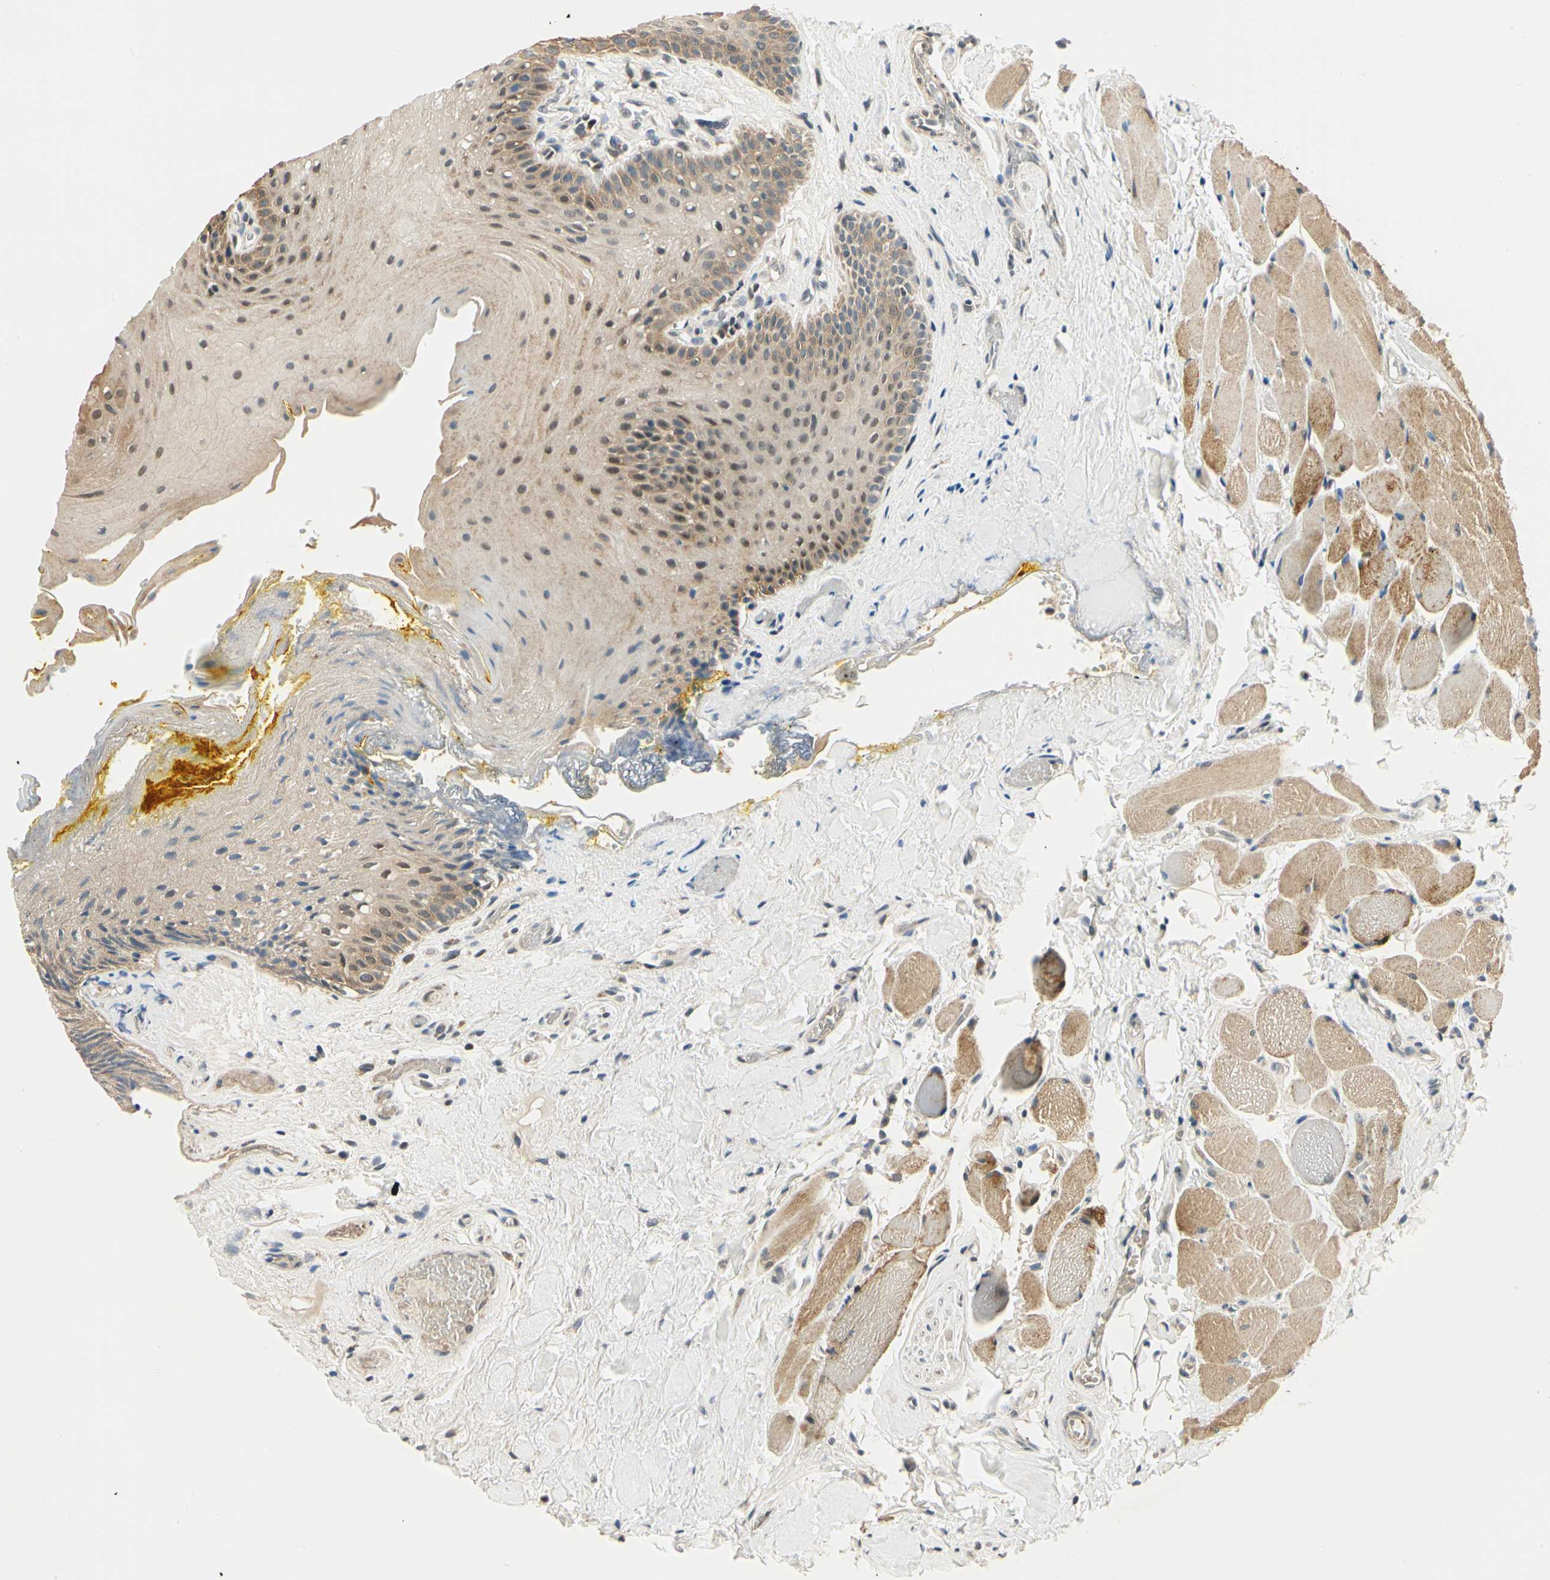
{"staining": {"intensity": "moderate", "quantity": ">75%", "location": "cytoplasmic/membranous"}, "tissue": "oral mucosa", "cell_type": "Squamous epithelial cells", "image_type": "normal", "snomed": [{"axis": "morphology", "description": "Normal tissue, NOS"}, {"axis": "topography", "description": "Oral tissue"}], "caption": "Protein staining of unremarkable oral mucosa exhibits moderate cytoplasmic/membranous staining in approximately >75% of squamous epithelial cells.", "gene": "PDK2", "patient": {"sex": "male", "age": 54}}